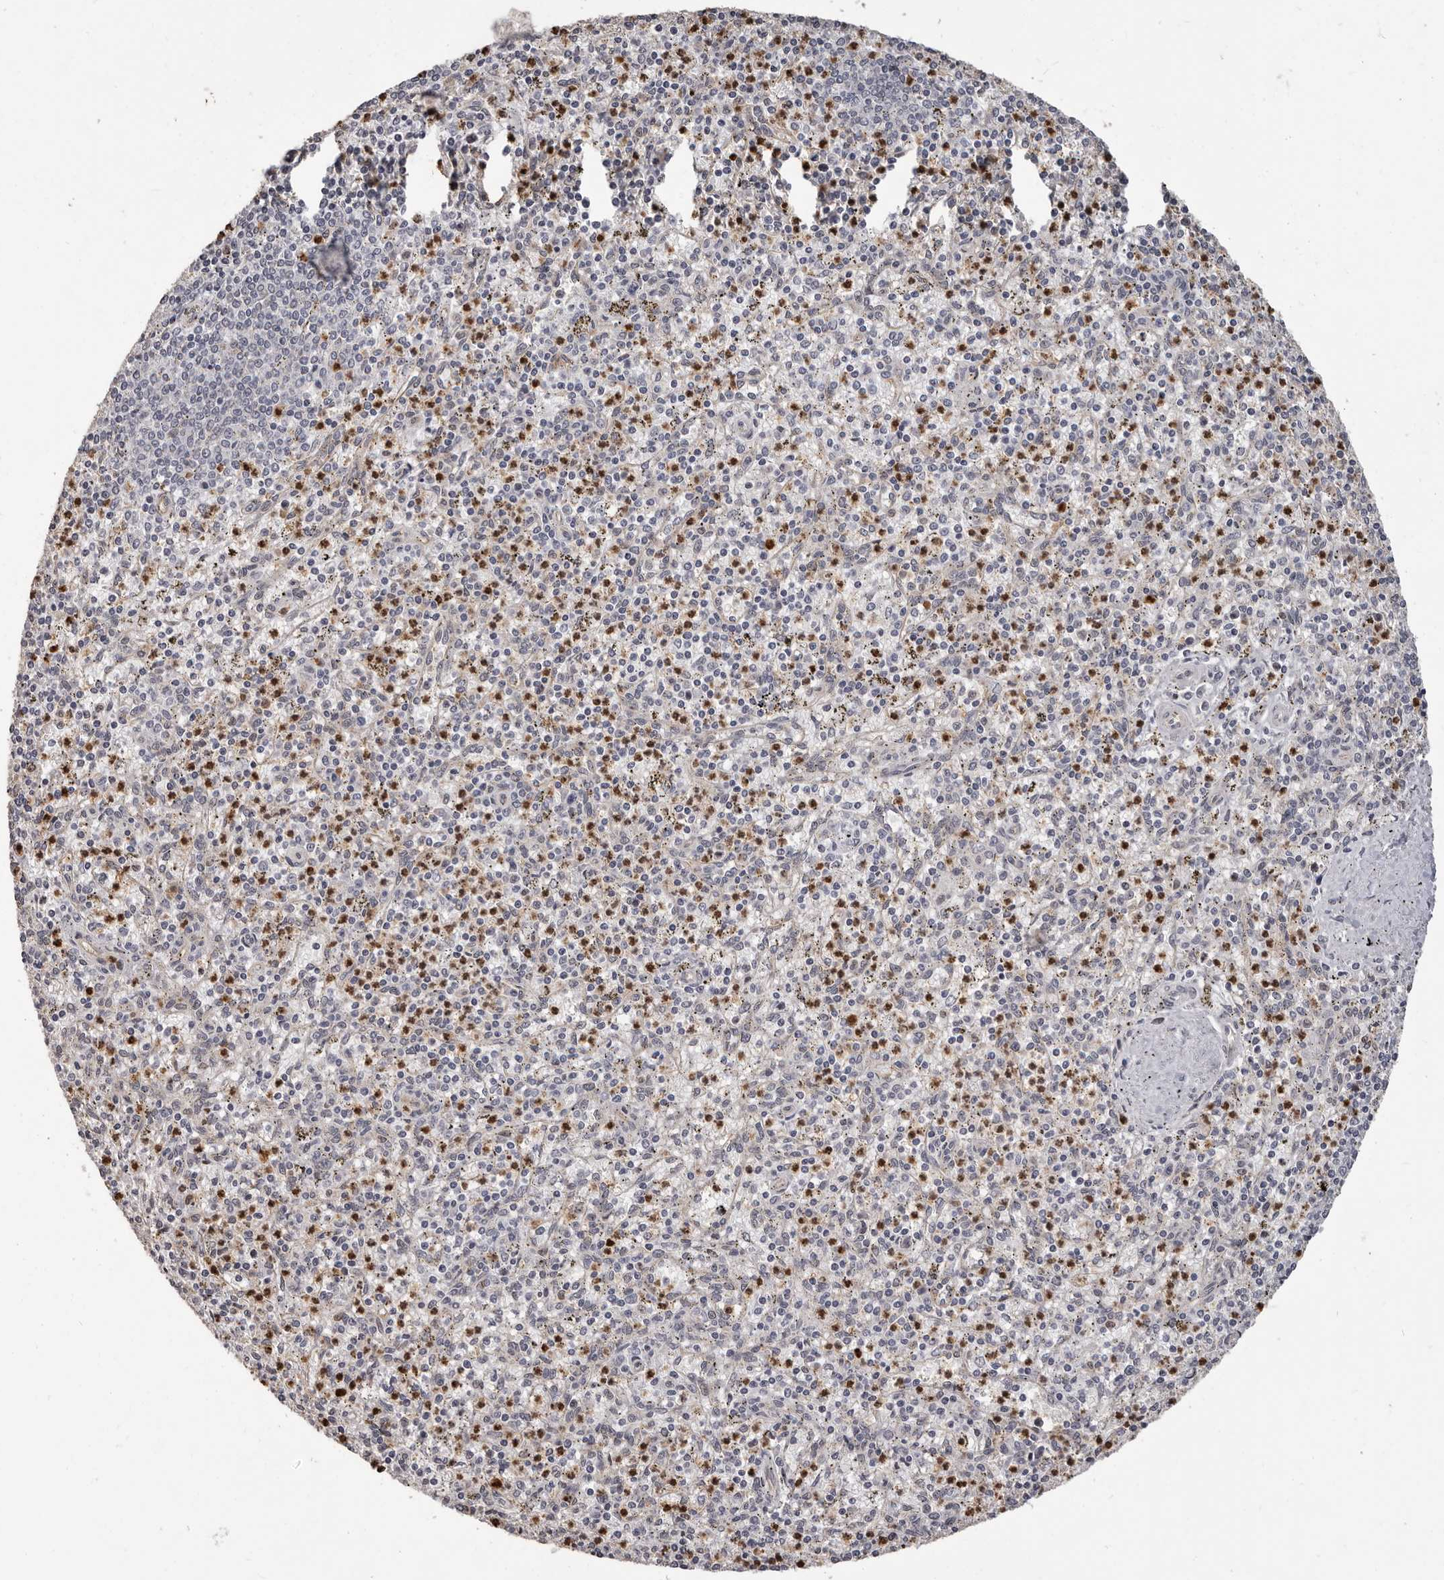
{"staining": {"intensity": "strong", "quantity": "25%-75%", "location": "cytoplasmic/membranous"}, "tissue": "spleen", "cell_type": "Cells in red pulp", "image_type": "normal", "snomed": [{"axis": "morphology", "description": "Normal tissue, NOS"}, {"axis": "topography", "description": "Spleen"}], "caption": "Normal spleen demonstrates strong cytoplasmic/membranous staining in about 25%-75% of cells in red pulp (DAB IHC, brown staining for protein, blue staining for nuclei)..", "gene": "GPR157", "patient": {"sex": "male", "age": 72}}